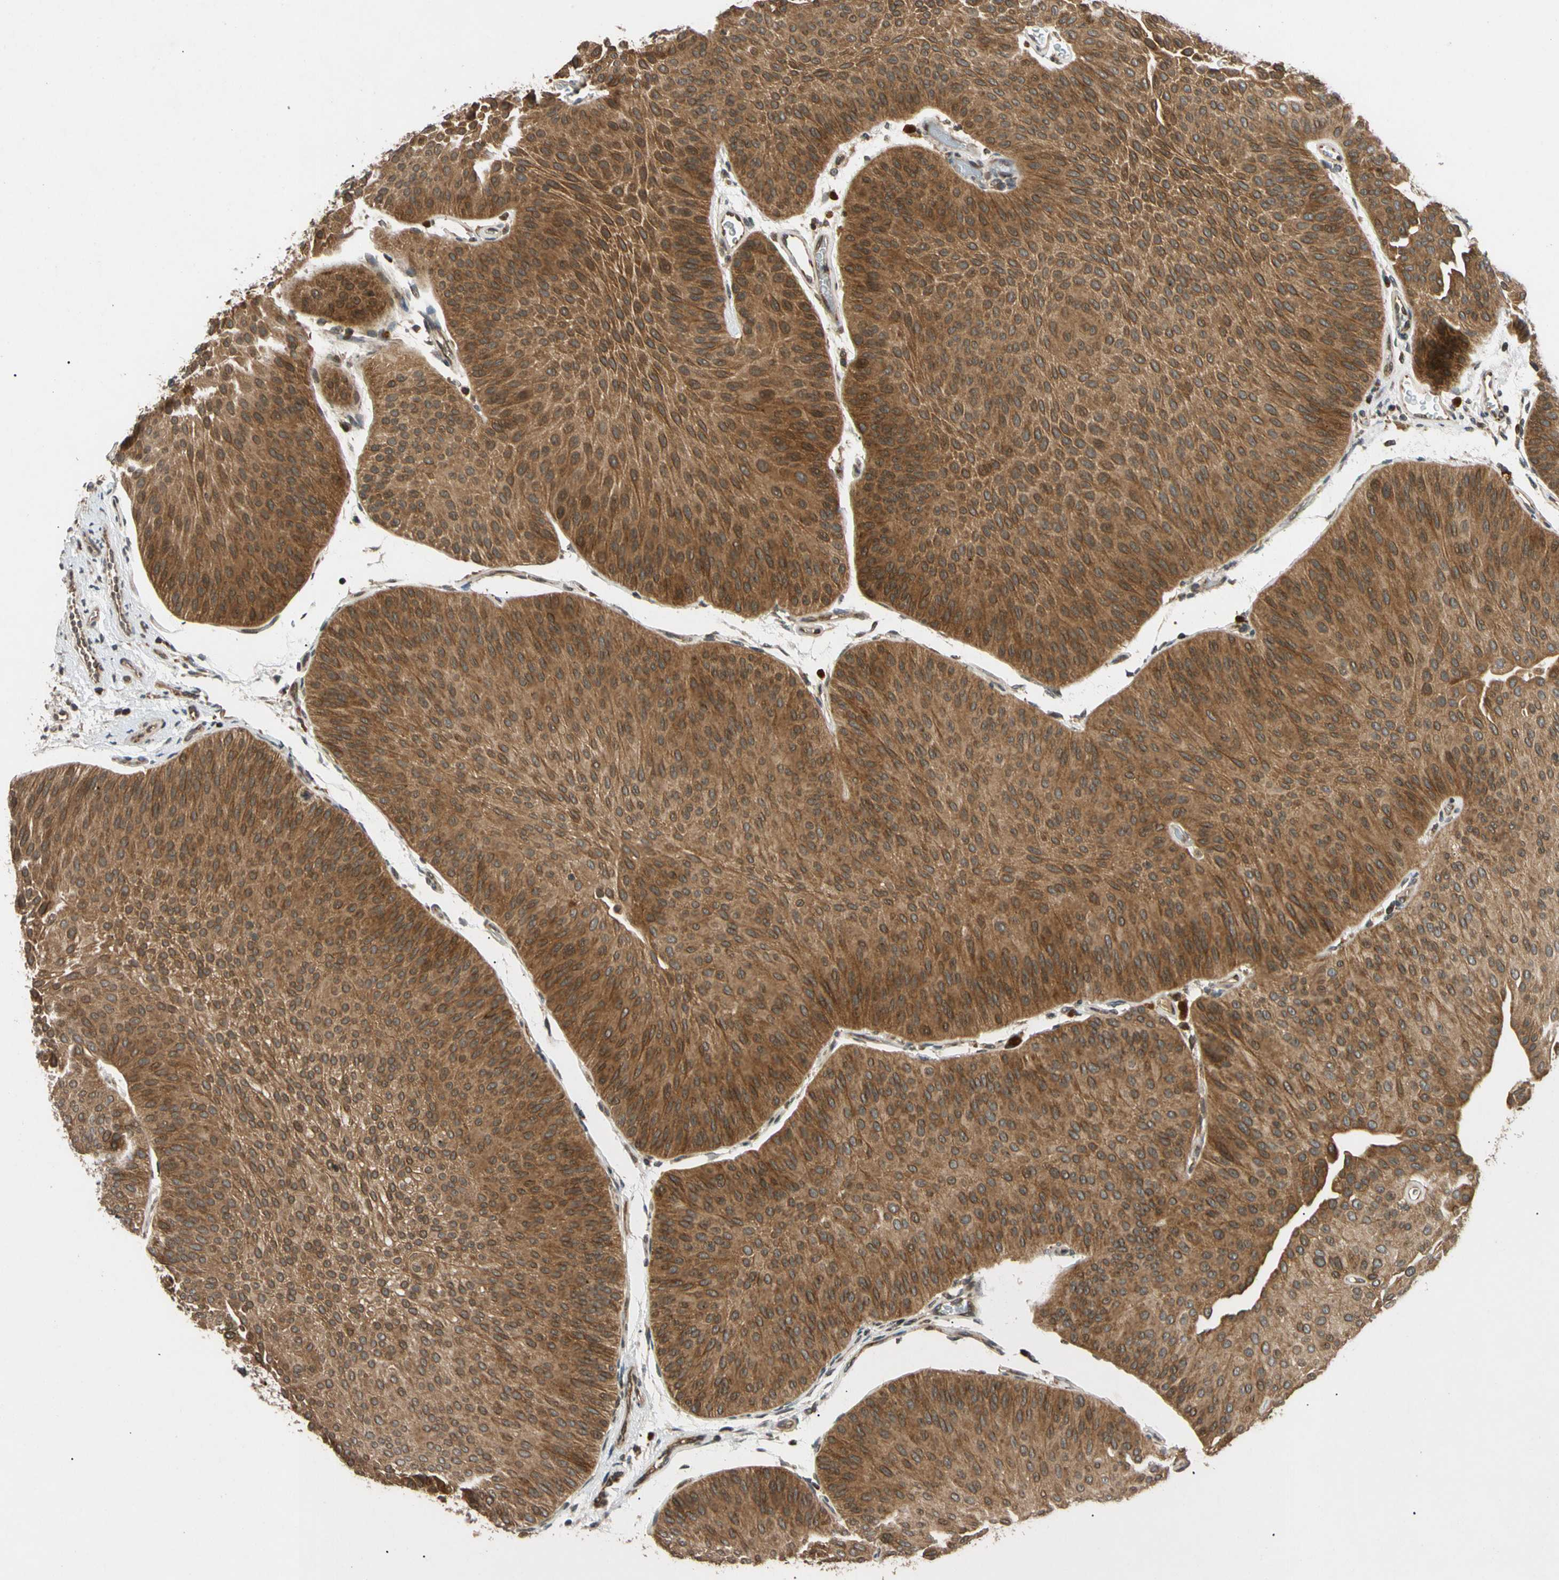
{"staining": {"intensity": "strong", "quantity": ">75%", "location": "cytoplasmic/membranous"}, "tissue": "urothelial cancer", "cell_type": "Tumor cells", "image_type": "cancer", "snomed": [{"axis": "morphology", "description": "Urothelial carcinoma, Low grade"}, {"axis": "topography", "description": "Urinary bladder"}], "caption": "Urothelial carcinoma (low-grade) stained with immunohistochemistry shows strong cytoplasmic/membranous positivity in about >75% of tumor cells.", "gene": "MRPS22", "patient": {"sex": "female", "age": 60}}